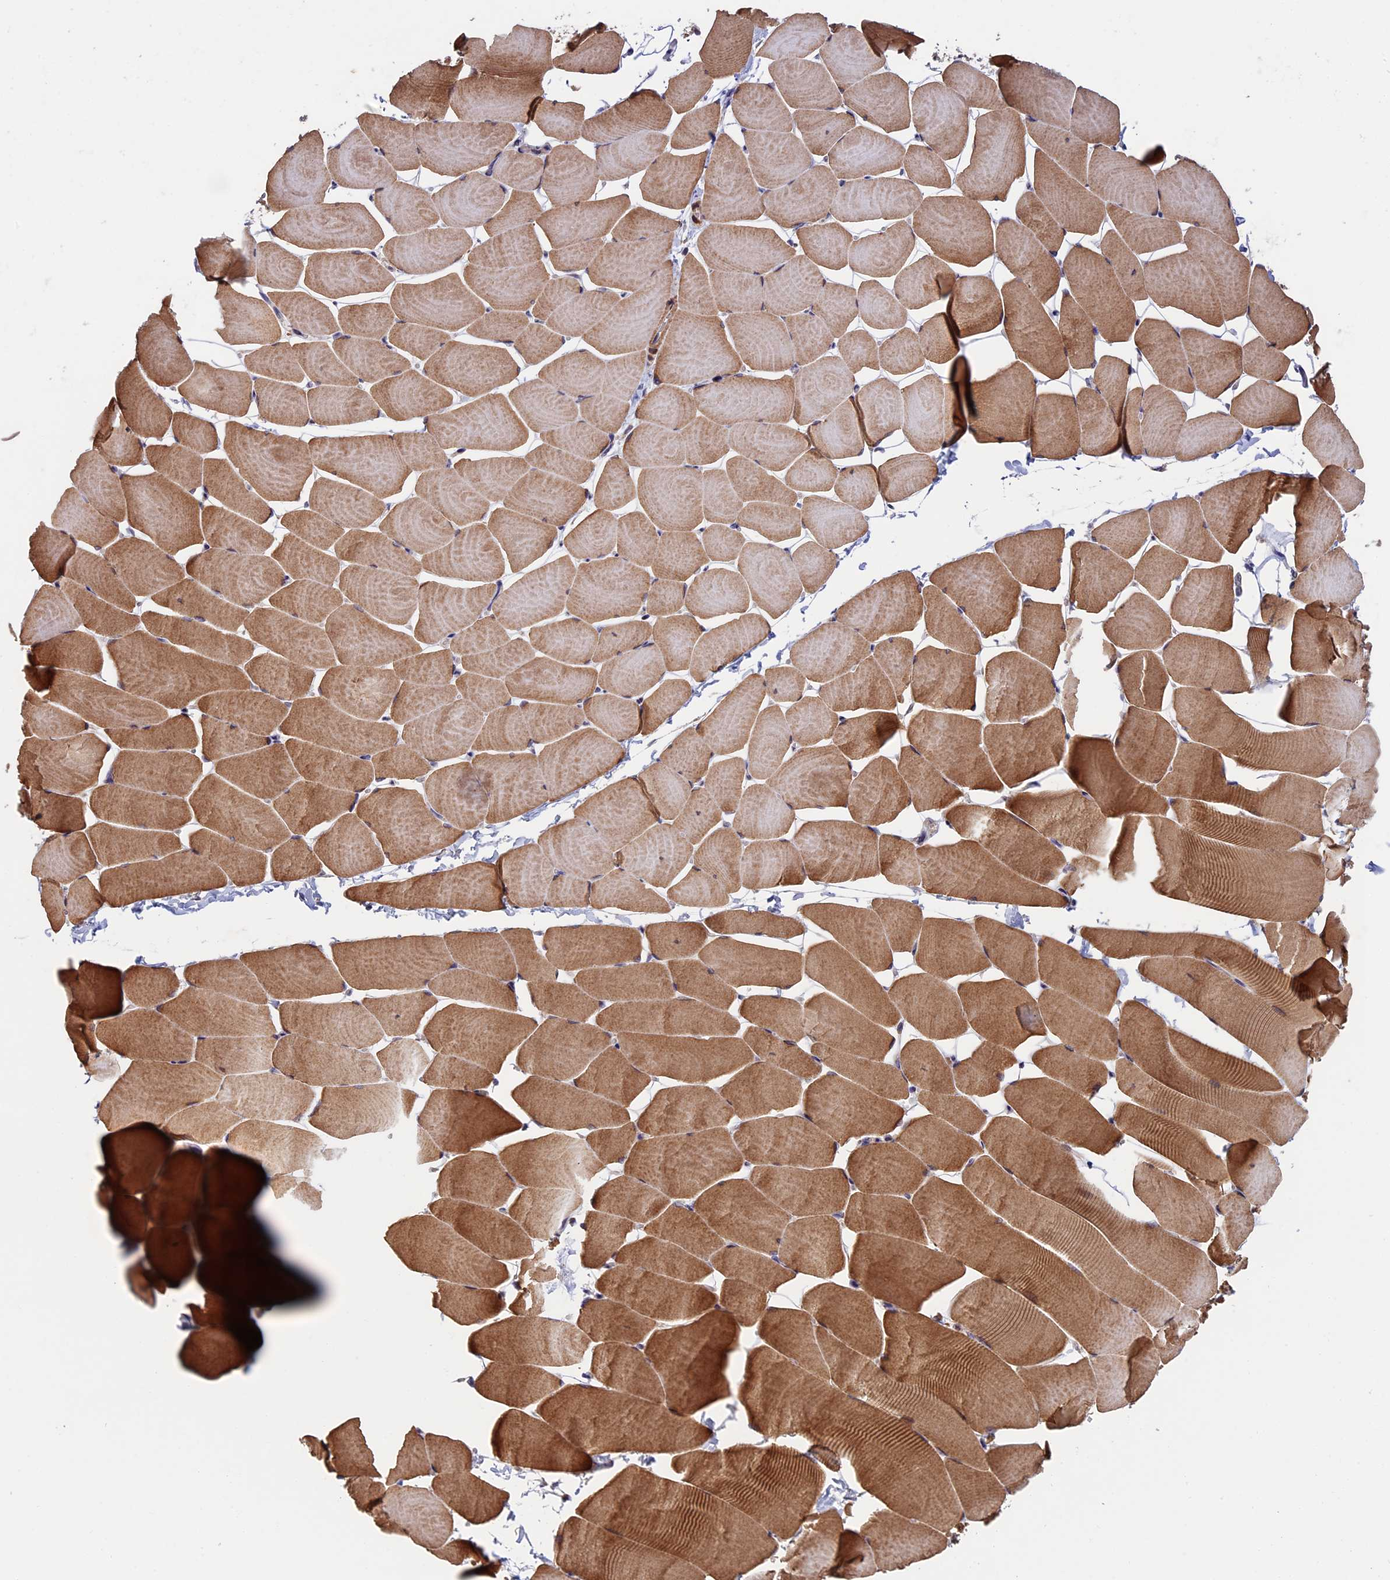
{"staining": {"intensity": "moderate", "quantity": ">75%", "location": "cytoplasmic/membranous"}, "tissue": "skeletal muscle", "cell_type": "Myocytes", "image_type": "normal", "snomed": [{"axis": "morphology", "description": "Normal tissue, NOS"}, {"axis": "topography", "description": "Skeletal muscle"}], "caption": "Moderate cytoplasmic/membranous expression for a protein is appreciated in about >75% of myocytes of unremarkable skeletal muscle using immunohistochemistry (IHC).", "gene": "RNF17", "patient": {"sex": "male", "age": 25}}